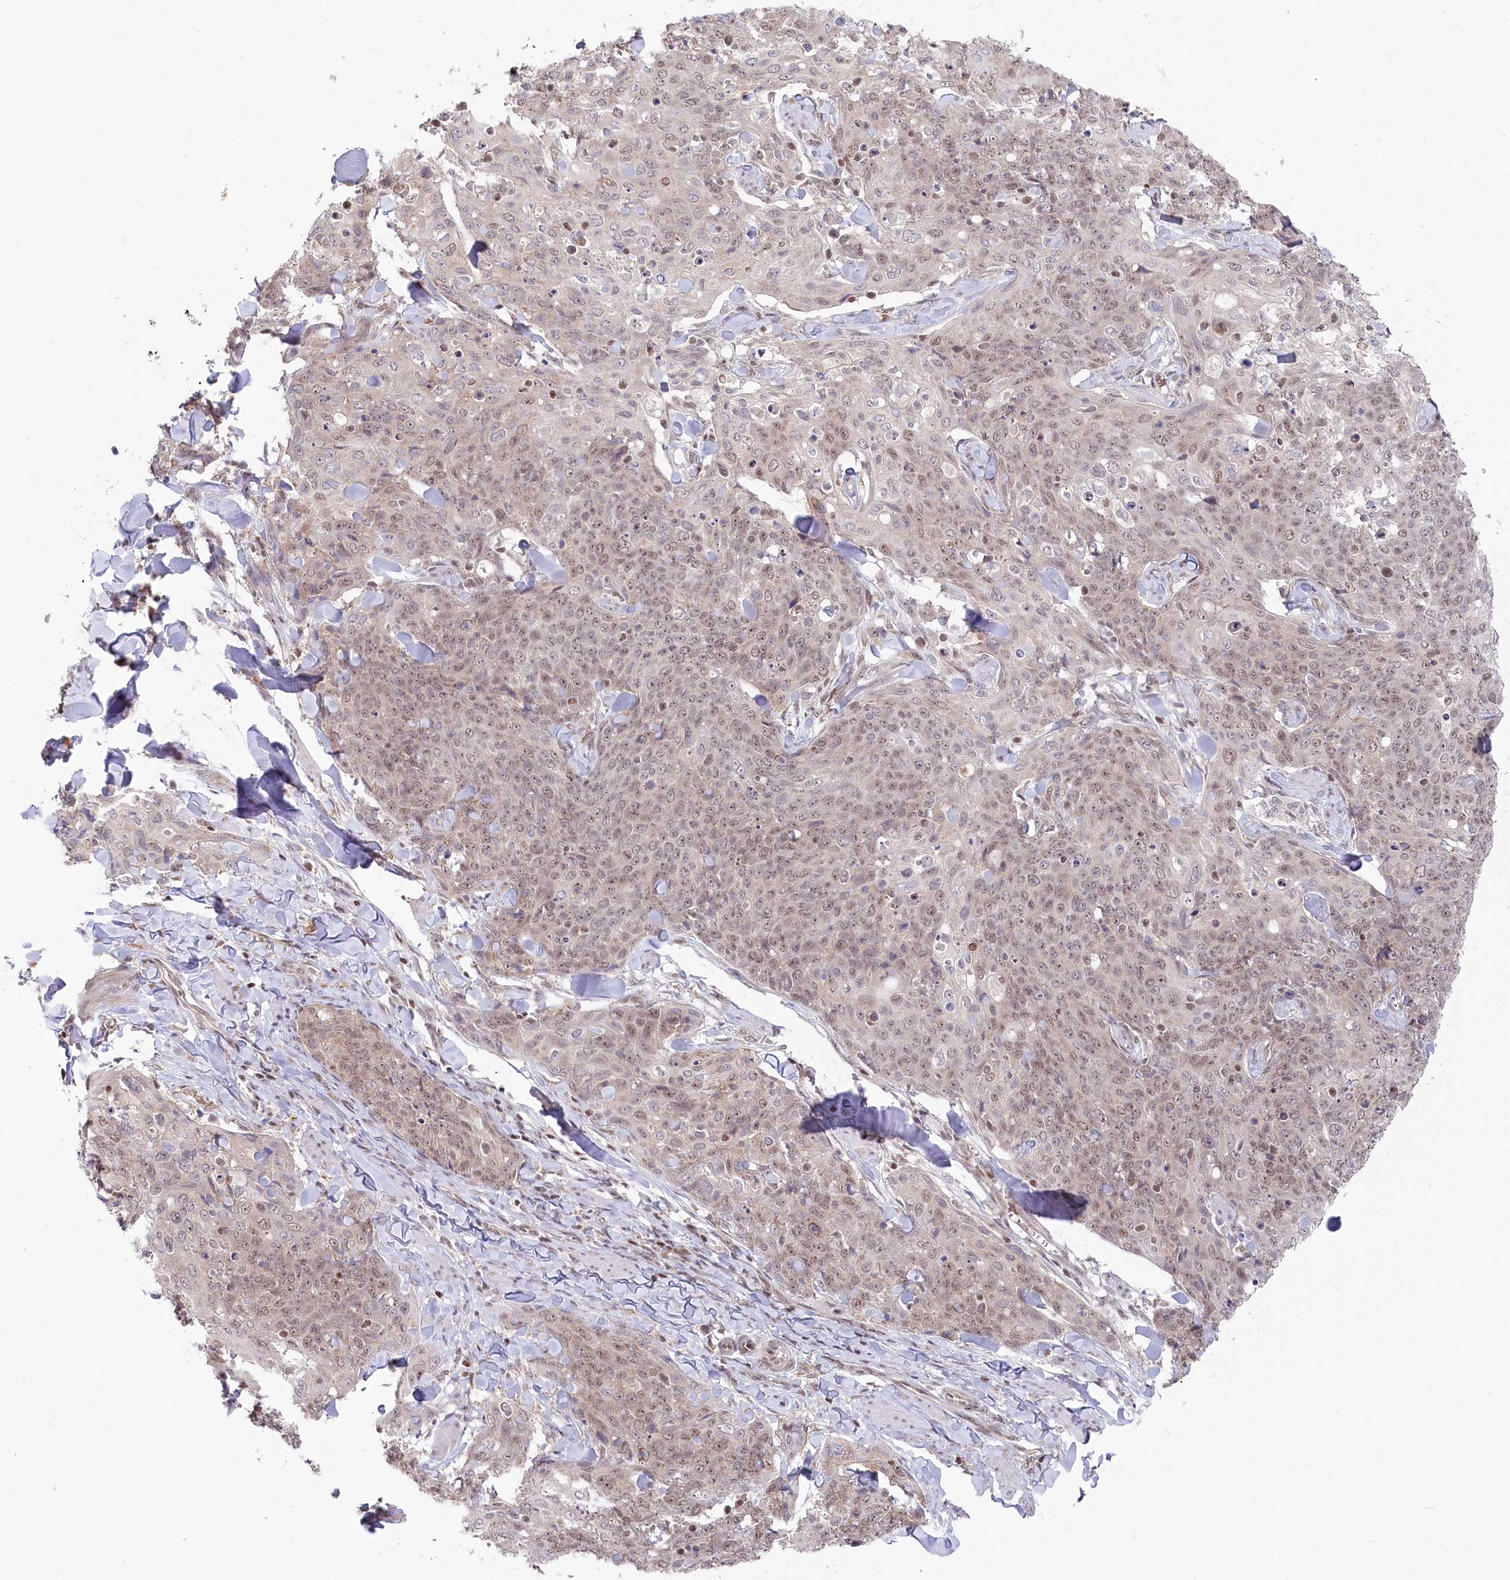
{"staining": {"intensity": "weak", "quantity": "25%-75%", "location": "nuclear"}, "tissue": "skin cancer", "cell_type": "Tumor cells", "image_type": "cancer", "snomed": [{"axis": "morphology", "description": "Squamous cell carcinoma, NOS"}, {"axis": "topography", "description": "Skin"}, {"axis": "topography", "description": "Vulva"}], "caption": "Human squamous cell carcinoma (skin) stained for a protein (brown) displays weak nuclear positive positivity in about 25%-75% of tumor cells.", "gene": "CGGBP1", "patient": {"sex": "female", "age": 85}}